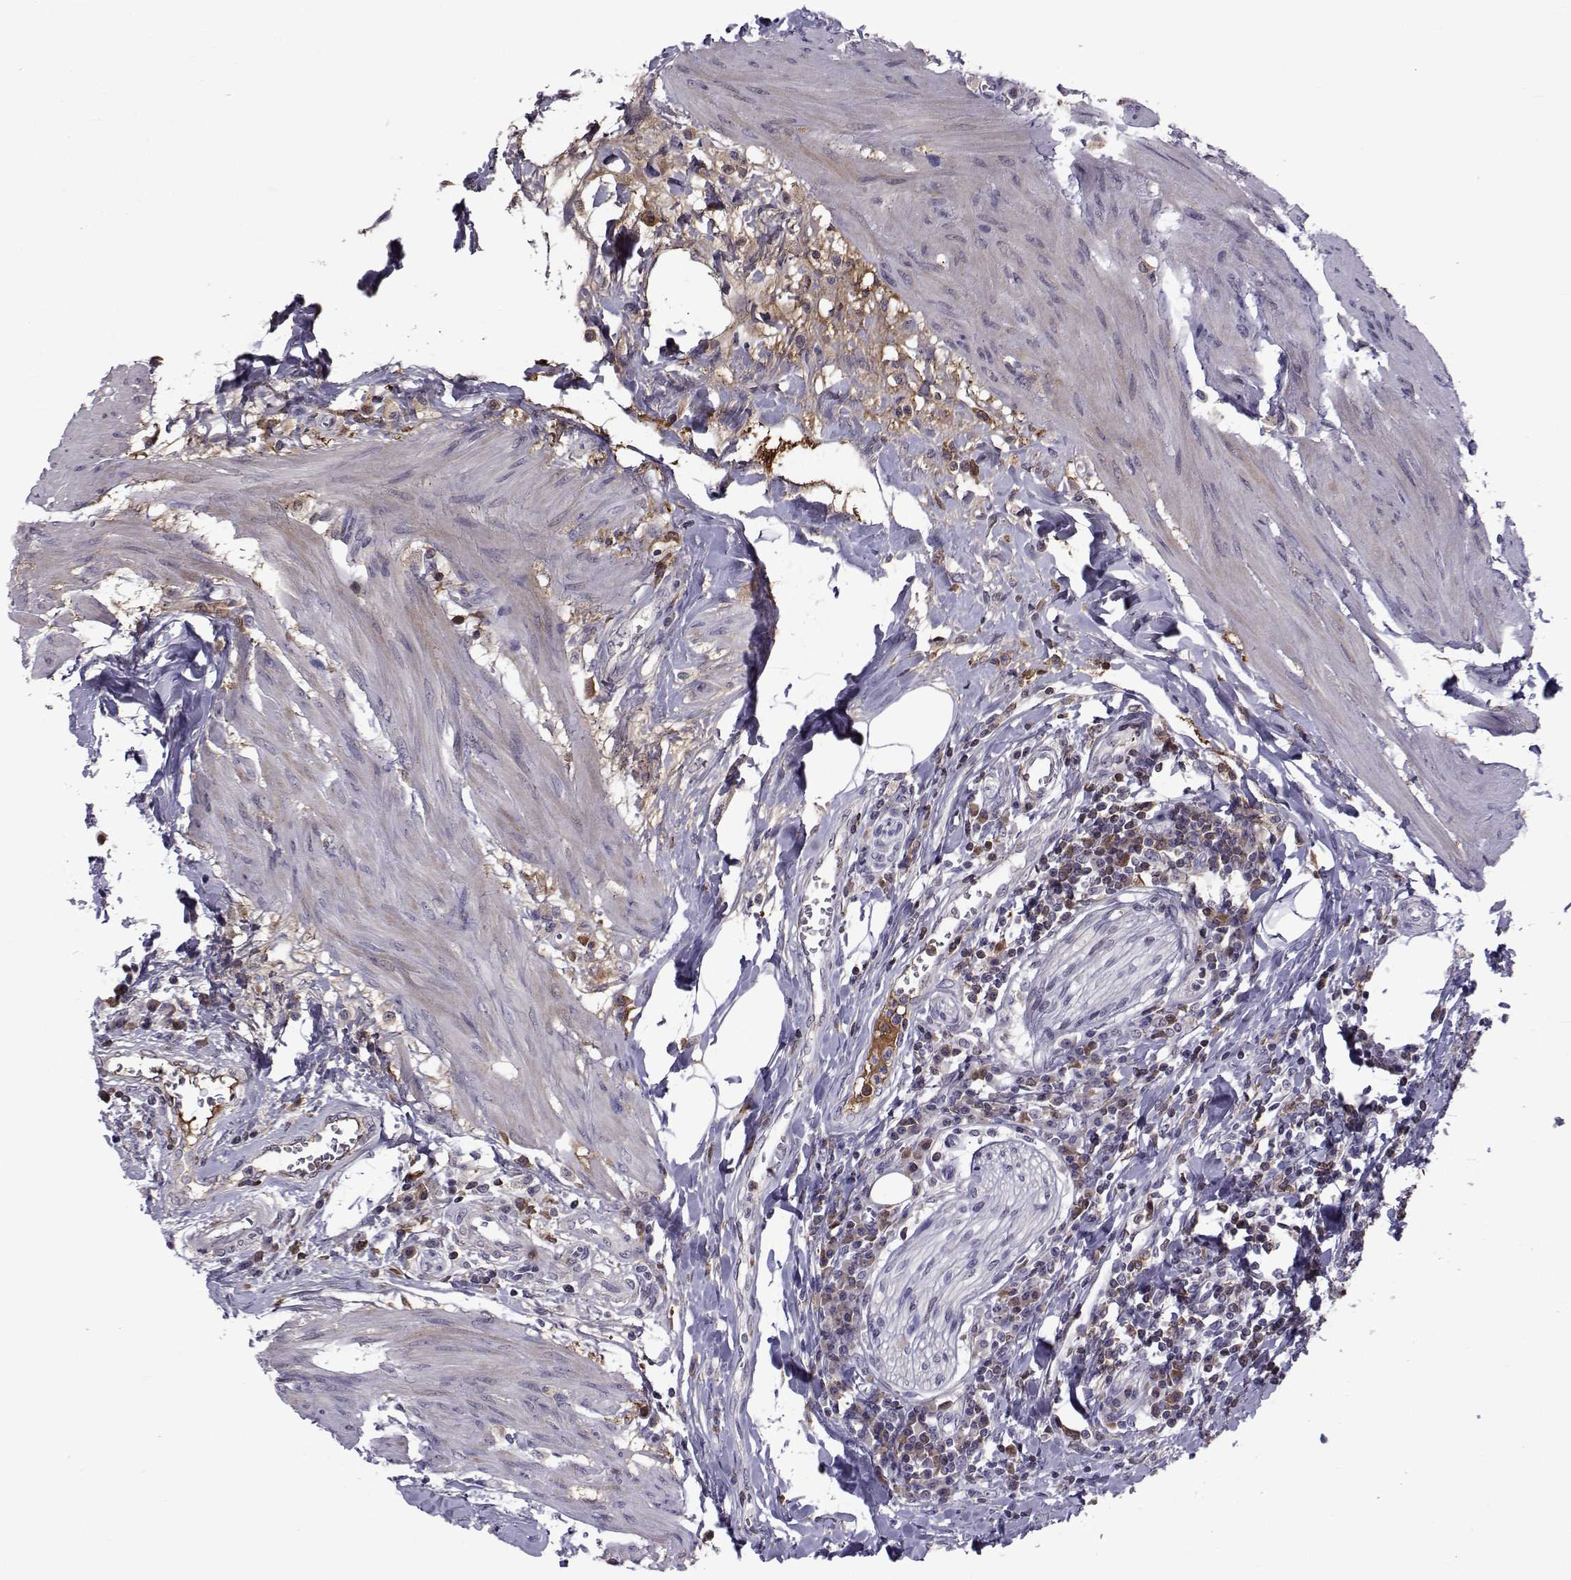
{"staining": {"intensity": "negative", "quantity": "none", "location": "none"}, "tissue": "urothelial cancer", "cell_type": "Tumor cells", "image_type": "cancer", "snomed": [{"axis": "morphology", "description": "Urothelial carcinoma, High grade"}, {"axis": "topography", "description": "Urinary bladder"}], "caption": "Immunohistochemistry (IHC) histopathology image of high-grade urothelial carcinoma stained for a protein (brown), which reveals no expression in tumor cells.", "gene": "TNFRSF11B", "patient": {"sex": "female", "age": 58}}